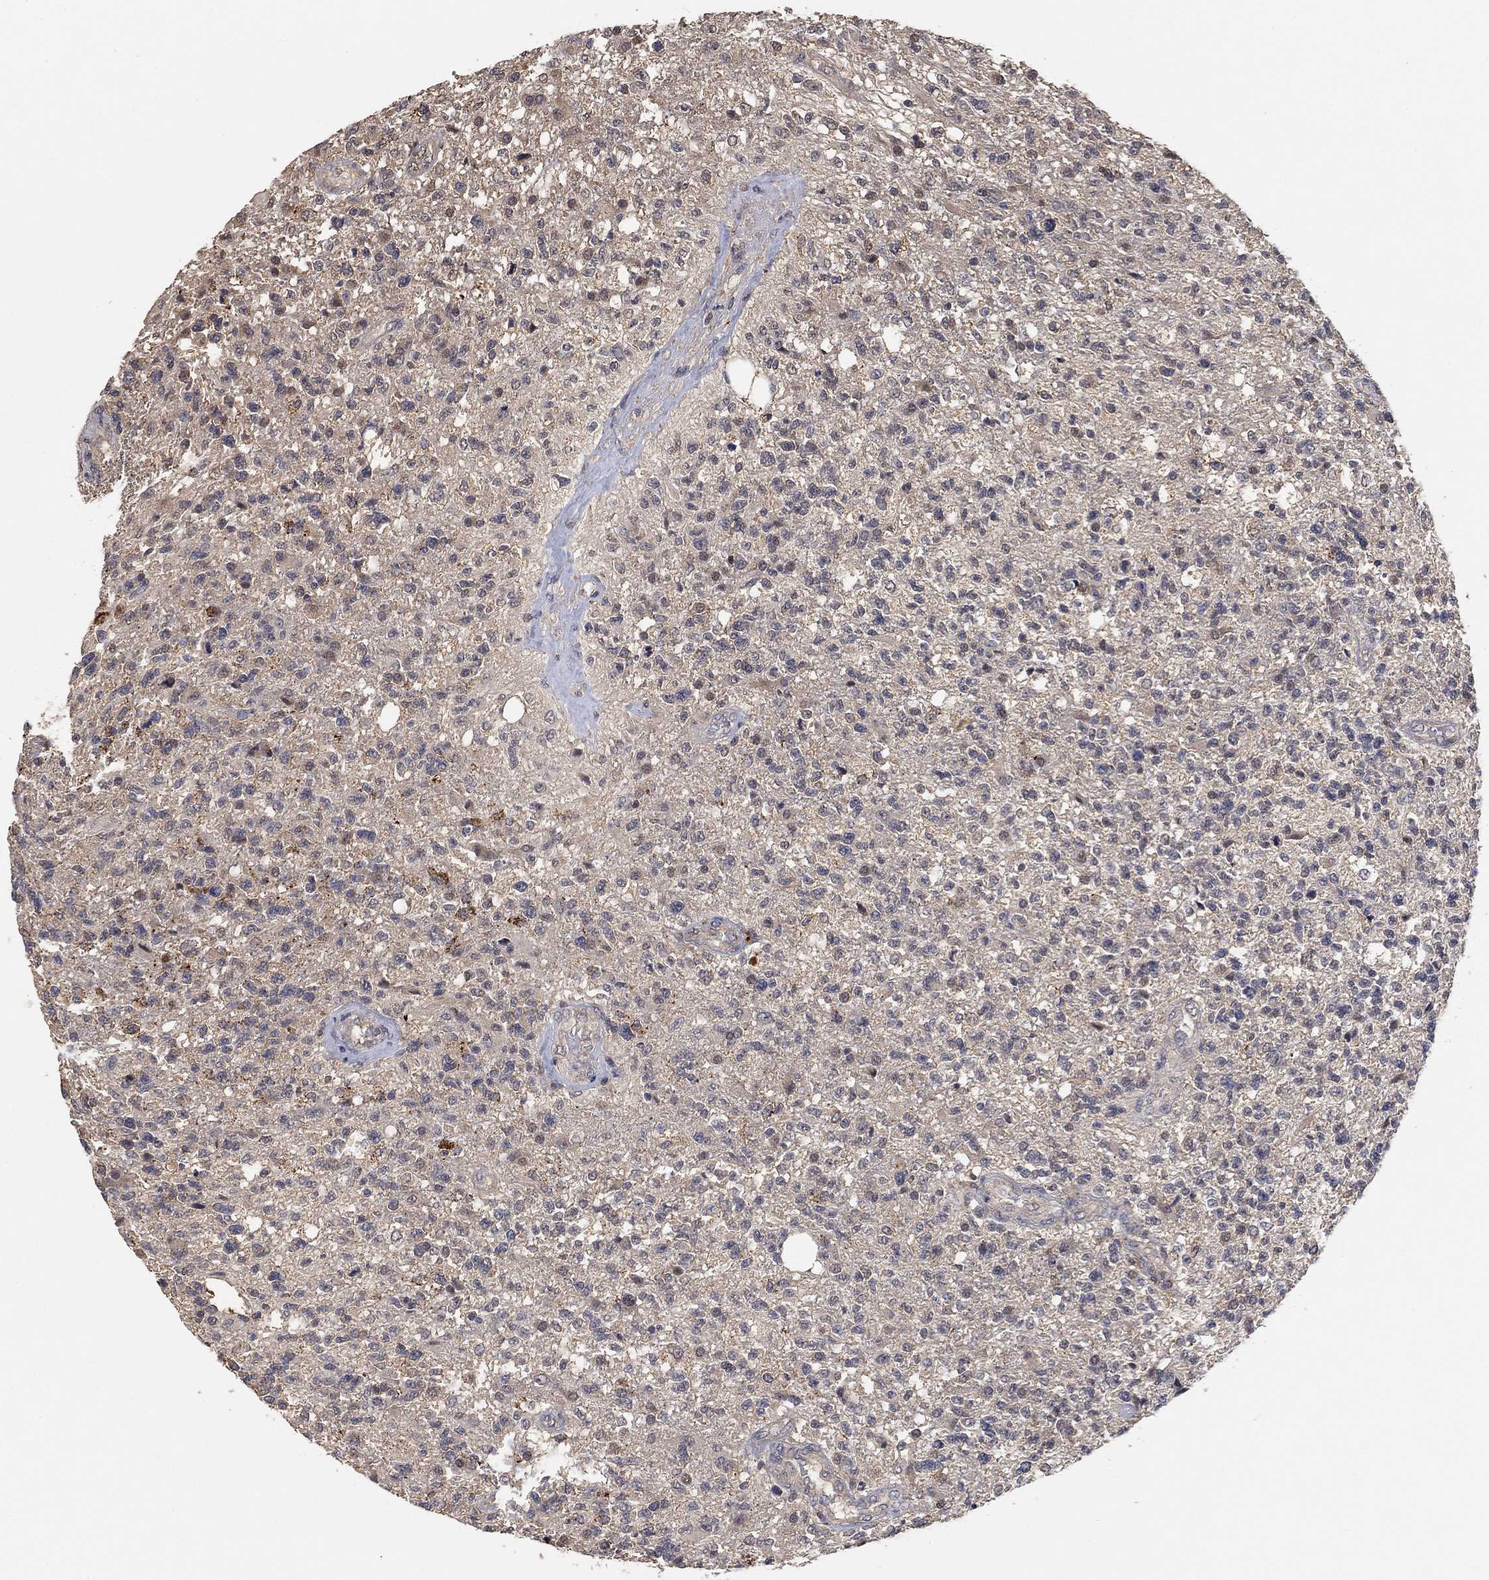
{"staining": {"intensity": "negative", "quantity": "none", "location": "none"}, "tissue": "glioma", "cell_type": "Tumor cells", "image_type": "cancer", "snomed": [{"axis": "morphology", "description": "Glioma, malignant, High grade"}, {"axis": "topography", "description": "Brain"}], "caption": "Protein analysis of malignant high-grade glioma exhibits no significant positivity in tumor cells. (DAB immunohistochemistry visualized using brightfield microscopy, high magnification).", "gene": "CCDC43", "patient": {"sex": "male", "age": 56}}